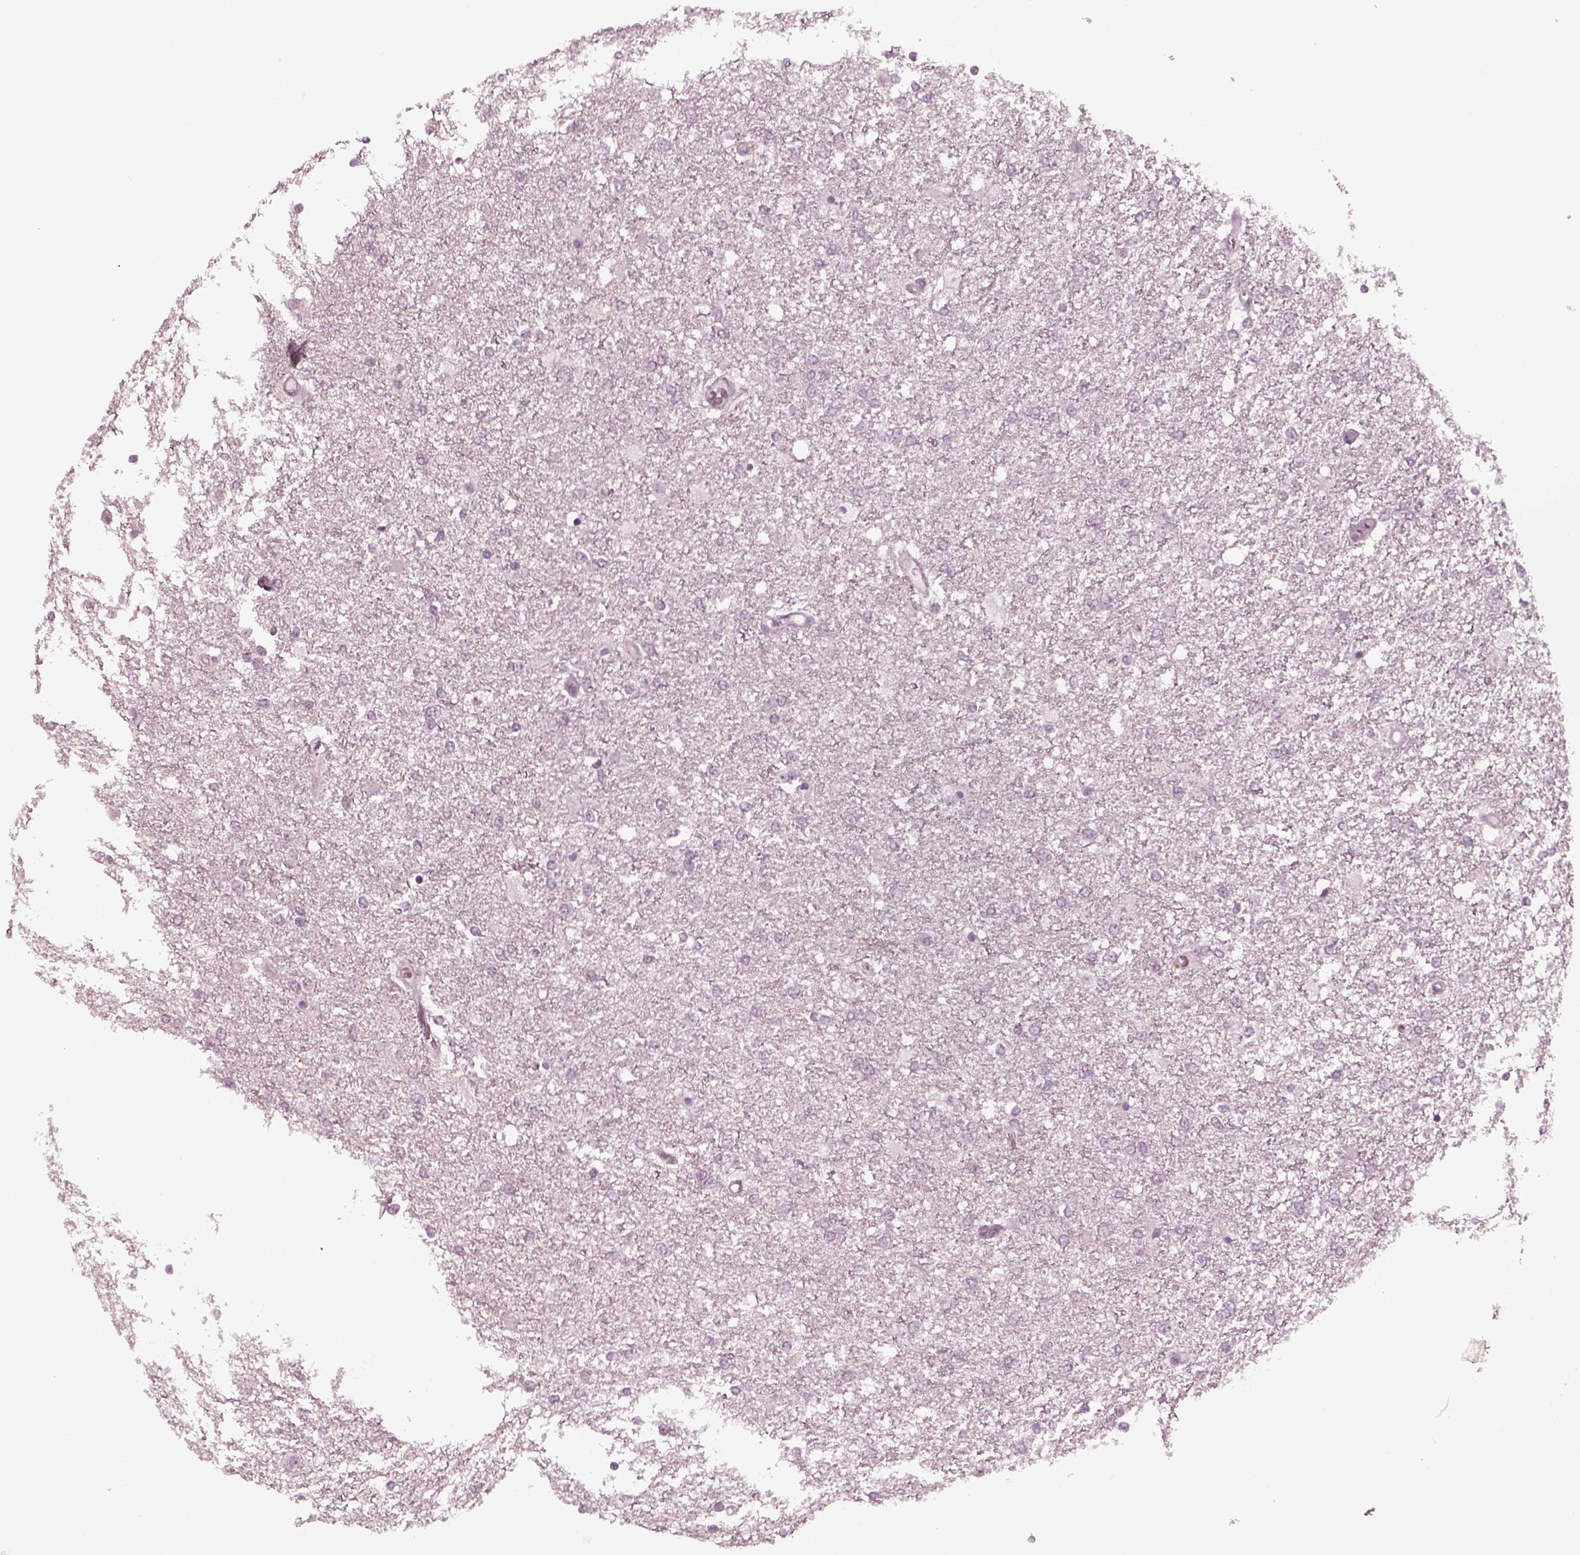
{"staining": {"intensity": "negative", "quantity": "none", "location": "none"}, "tissue": "glioma", "cell_type": "Tumor cells", "image_type": "cancer", "snomed": [{"axis": "morphology", "description": "Glioma, malignant, High grade"}, {"axis": "topography", "description": "Brain"}], "caption": "Immunohistochemistry of human glioma shows no positivity in tumor cells.", "gene": "YY2", "patient": {"sex": "female", "age": 61}}